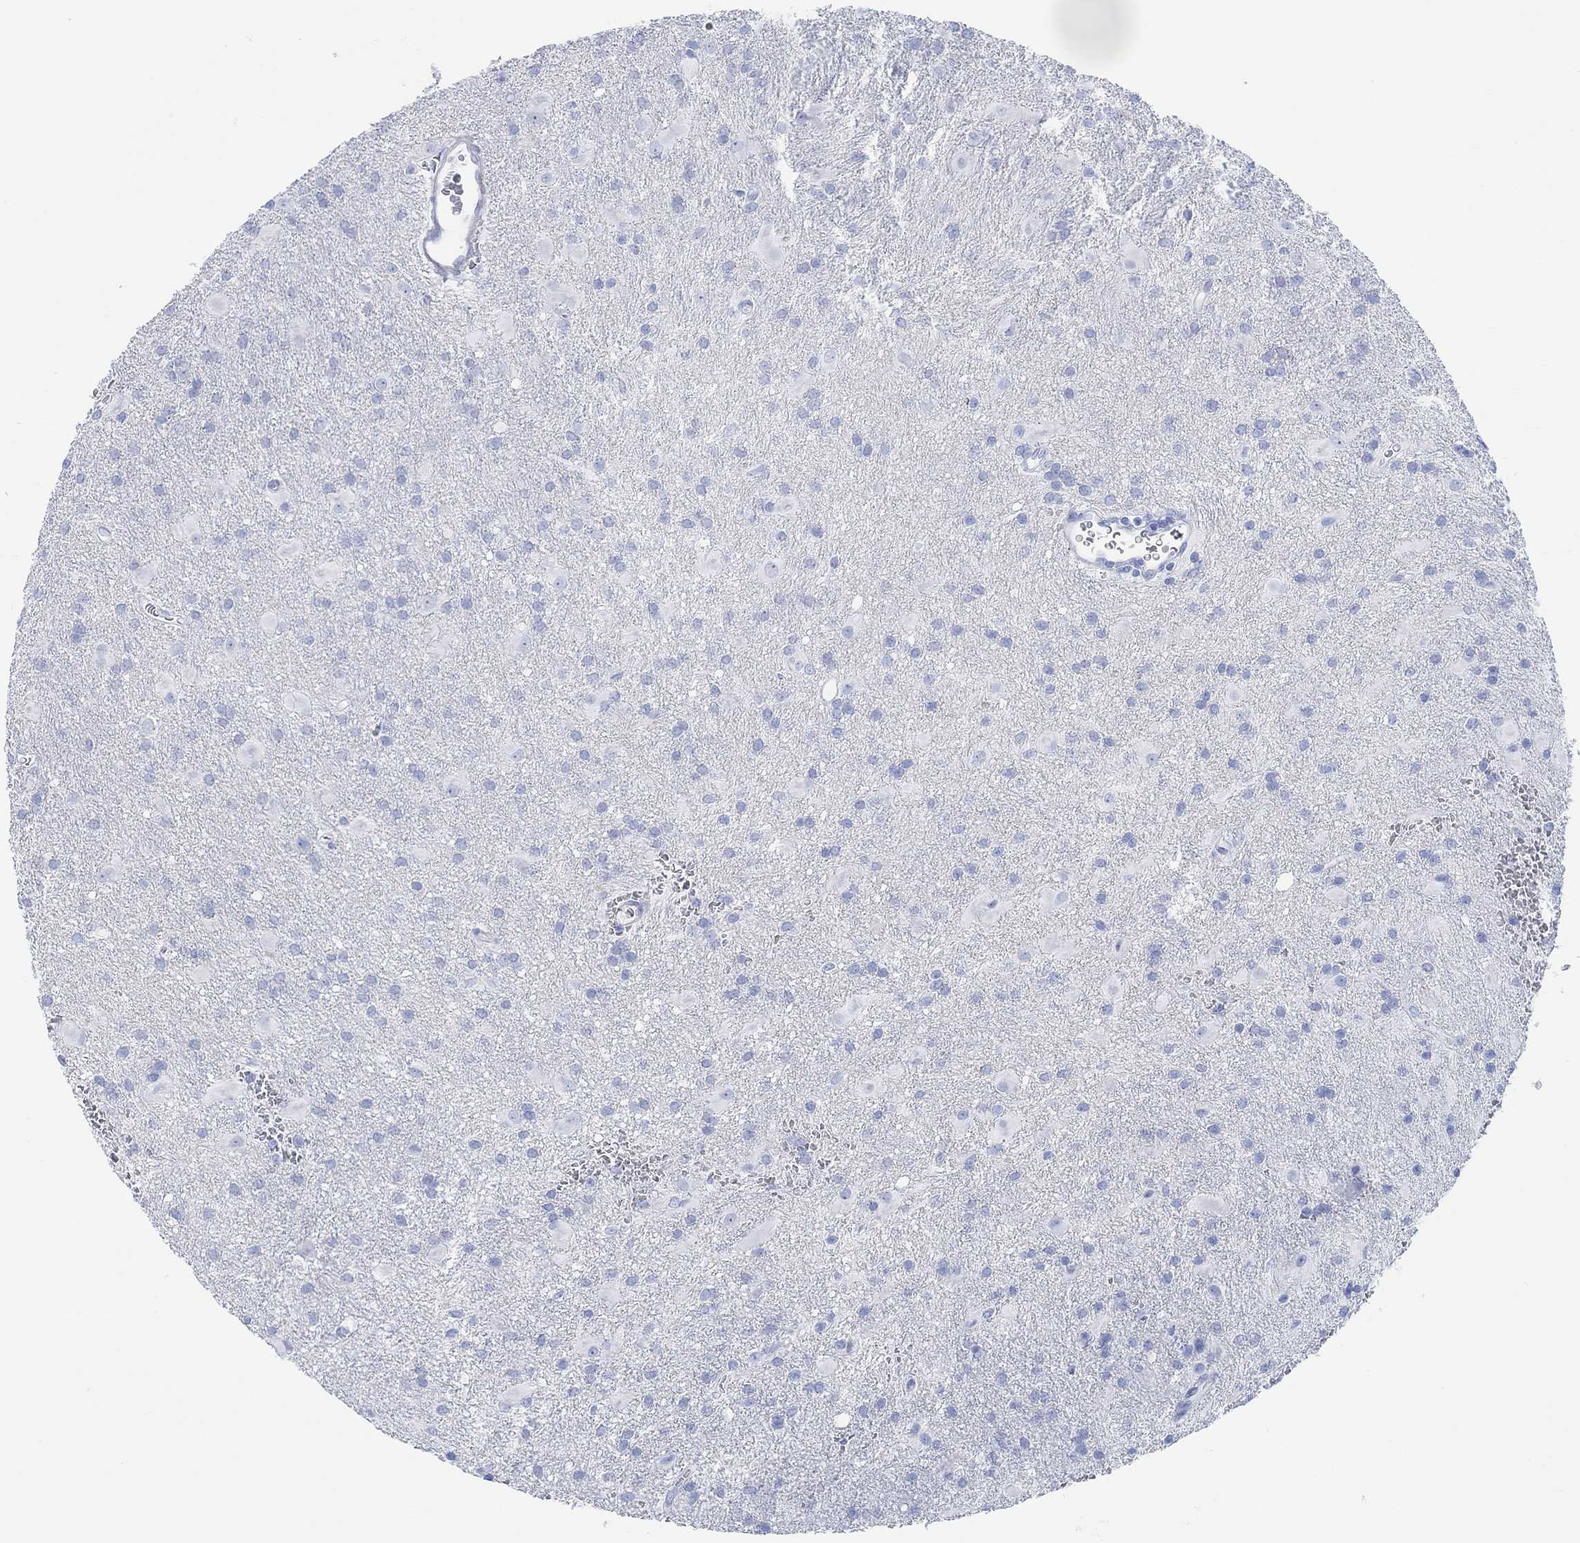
{"staining": {"intensity": "negative", "quantity": "none", "location": "none"}, "tissue": "glioma", "cell_type": "Tumor cells", "image_type": "cancer", "snomed": [{"axis": "morphology", "description": "Glioma, malignant, Low grade"}, {"axis": "topography", "description": "Brain"}], "caption": "A high-resolution micrograph shows immunohistochemistry staining of glioma, which reveals no significant expression in tumor cells. (DAB (3,3'-diaminobenzidine) immunohistochemistry visualized using brightfield microscopy, high magnification).", "gene": "ANKRD33", "patient": {"sex": "male", "age": 58}}